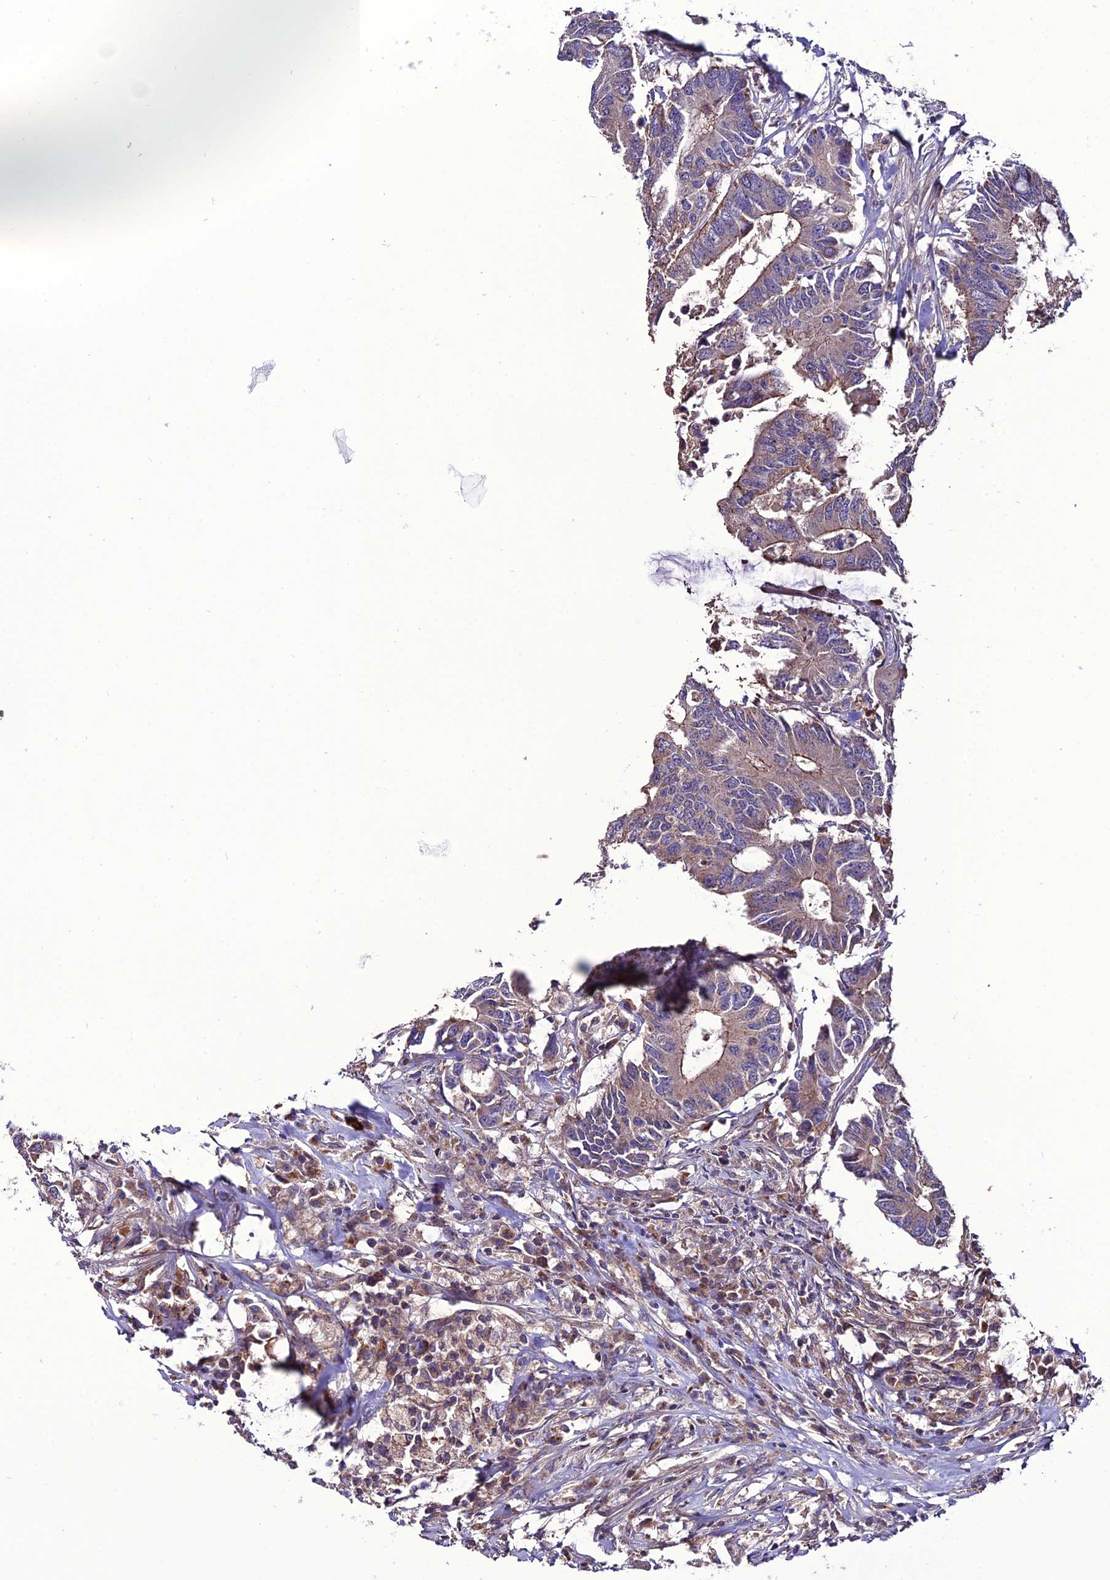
{"staining": {"intensity": "moderate", "quantity": "<25%", "location": "cytoplasmic/membranous"}, "tissue": "colorectal cancer", "cell_type": "Tumor cells", "image_type": "cancer", "snomed": [{"axis": "morphology", "description": "Adenocarcinoma, NOS"}, {"axis": "topography", "description": "Colon"}], "caption": "The image demonstrates a brown stain indicating the presence of a protein in the cytoplasmic/membranous of tumor cells in adenocarcinoma (colorectal).", "gene": "PPIL3", "patient": {"sex": "male", "age": 71}}